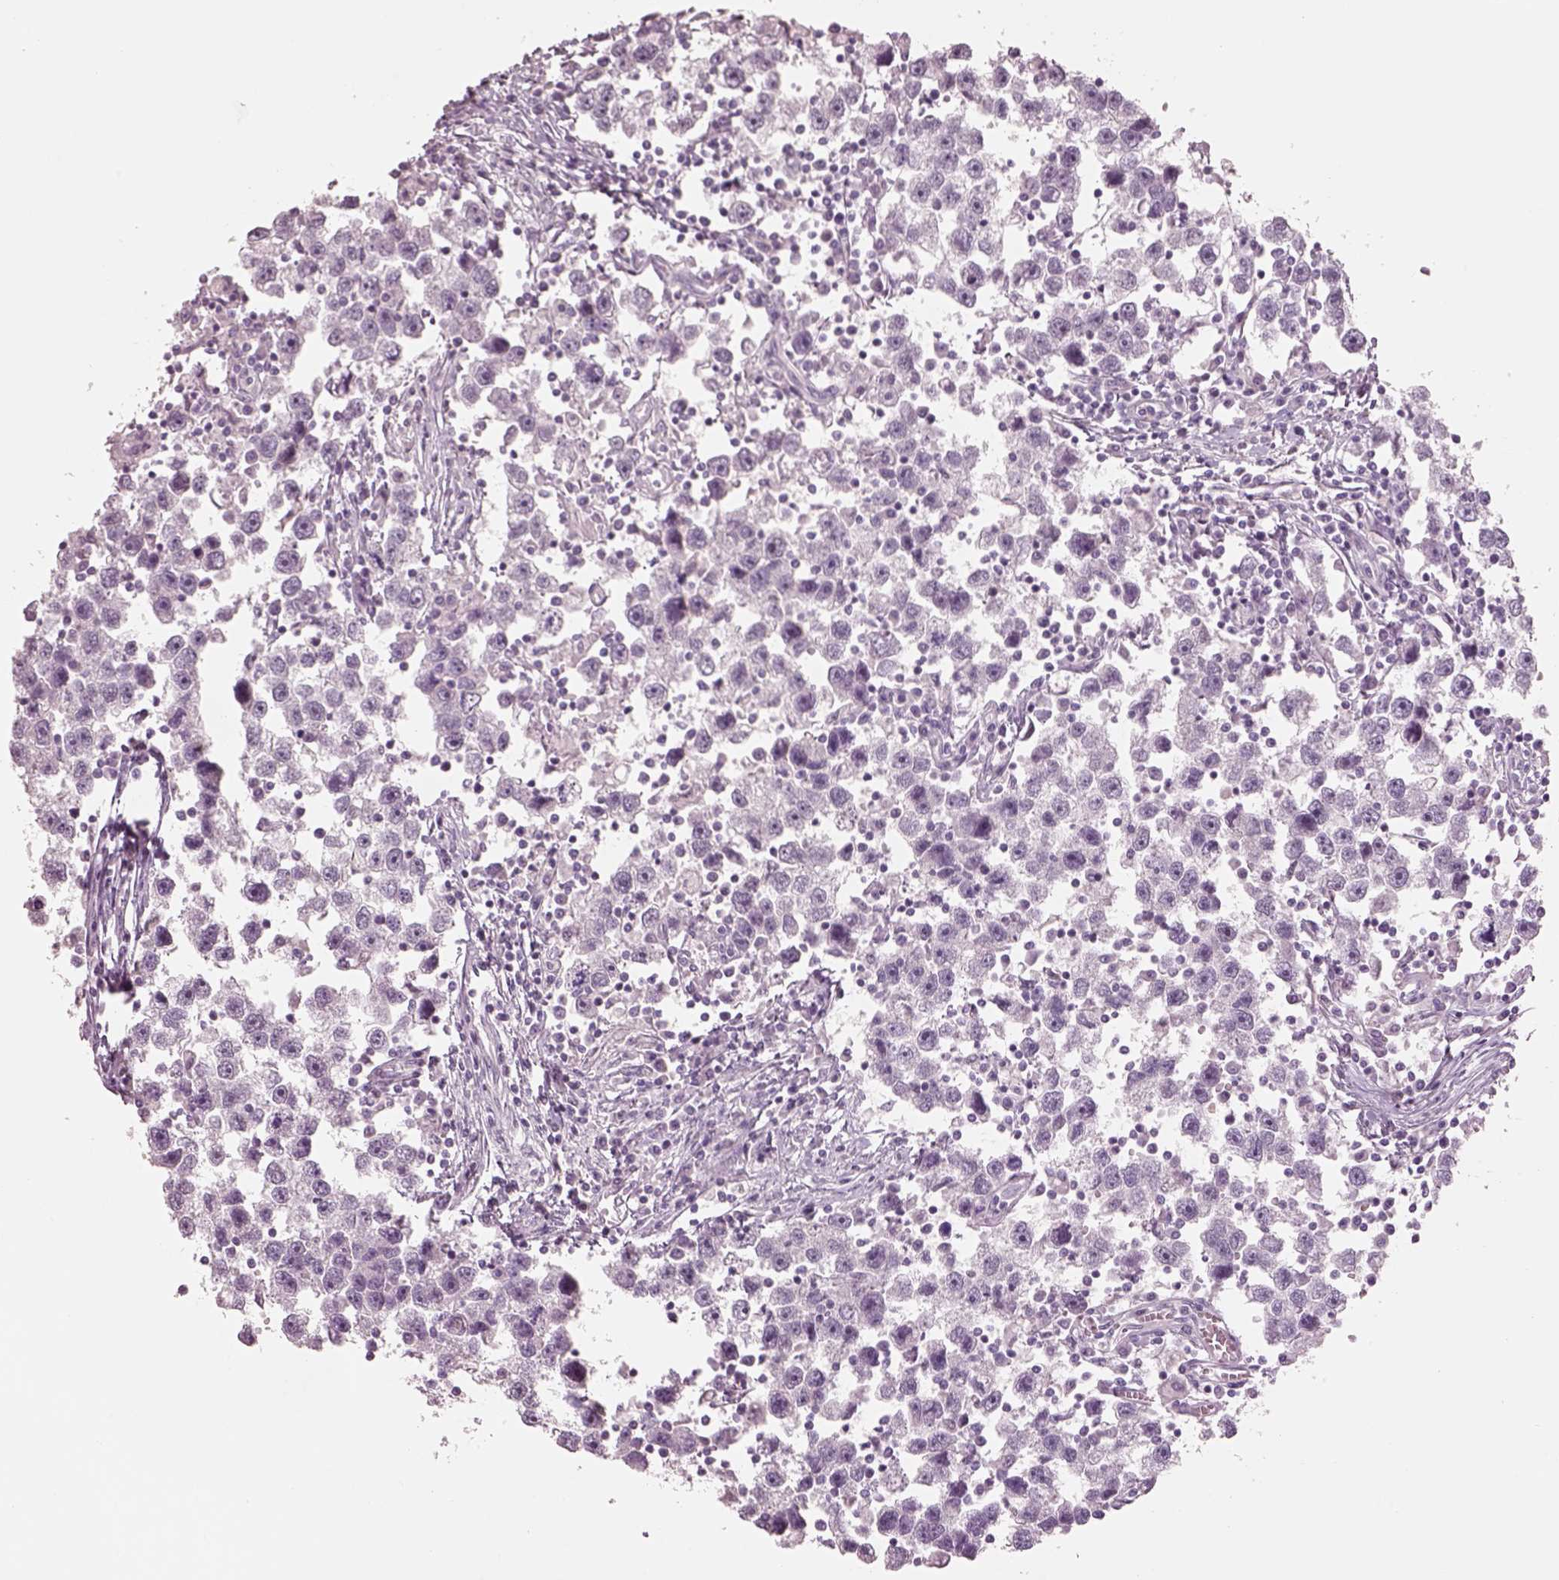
{"staining": {"intensity": "negative", "quantity": "none", "location": "none"}, "tissue": "testis cancer", "cell_type": "Tumor cells", "image_type": "cancer", "snomed": [{"axis": "morphology", "description": "Seminoma, NOS"}, {"axis": "topography", "description": "Testis"}], "caption": "There is no significant positivity in tumor cells of testis seminoma.", "gene": "ELSPBP1", "patient": {"sex": "male", "age": 30}}